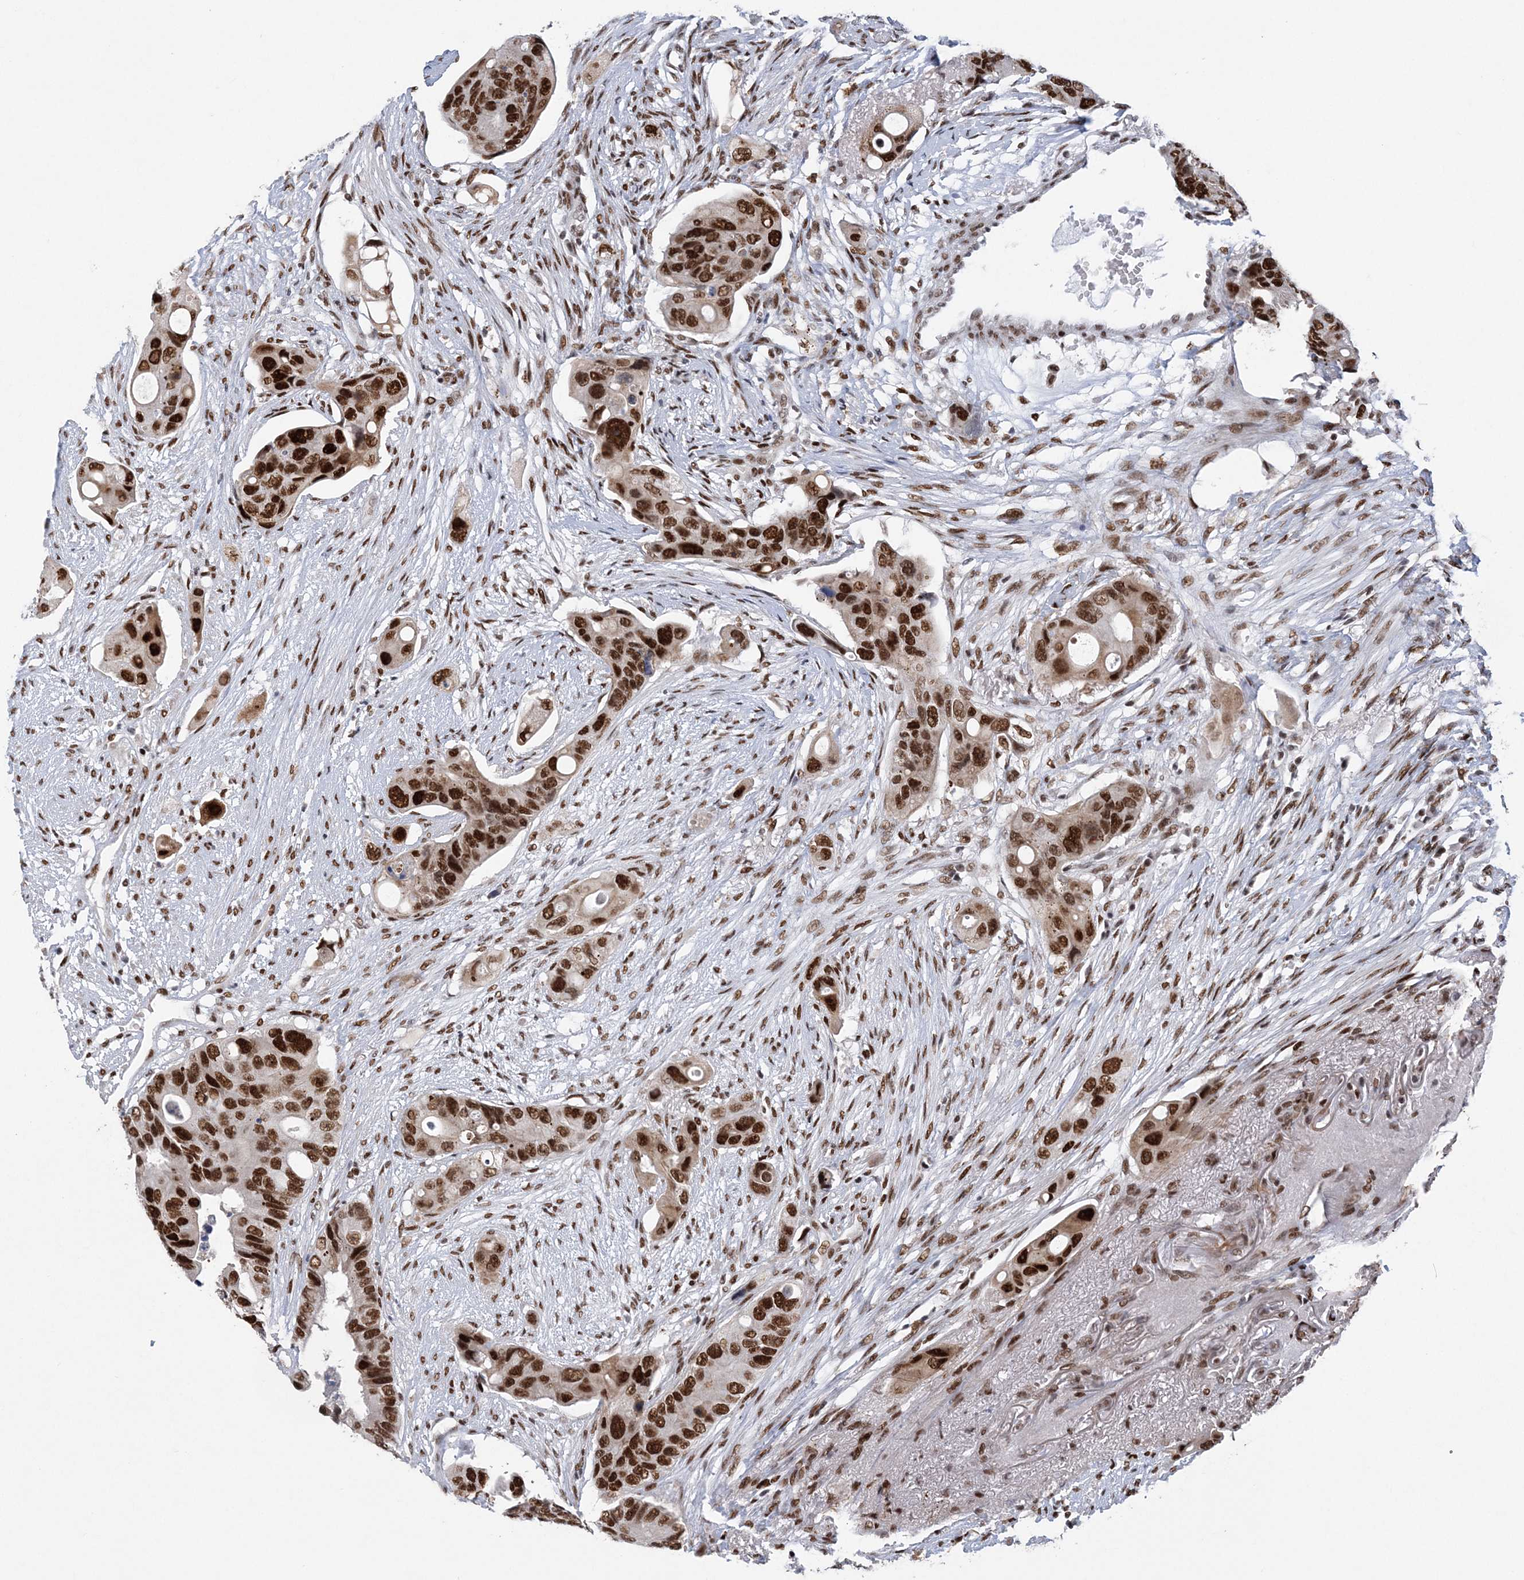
{"staining": {"intensity": "strong", "quantity": ">75%", "location": "nuclear"}, "tissue": "colorectal cancer", "cell_type": "Tumor cells", "image_type": "cancer", "snomed": [{"axis": "morphology", "description": "Adenocarcinoma, NOS"}, {"axis": "topography", "description": "Colon"}], "caption": "Protein staining demonstrates strong nuclear staining in about >75% of tumor cells in colorectal adenocarcinoma.", "gene": "ZBTB7A", "patient": {"sex": "female", "age": 57}}